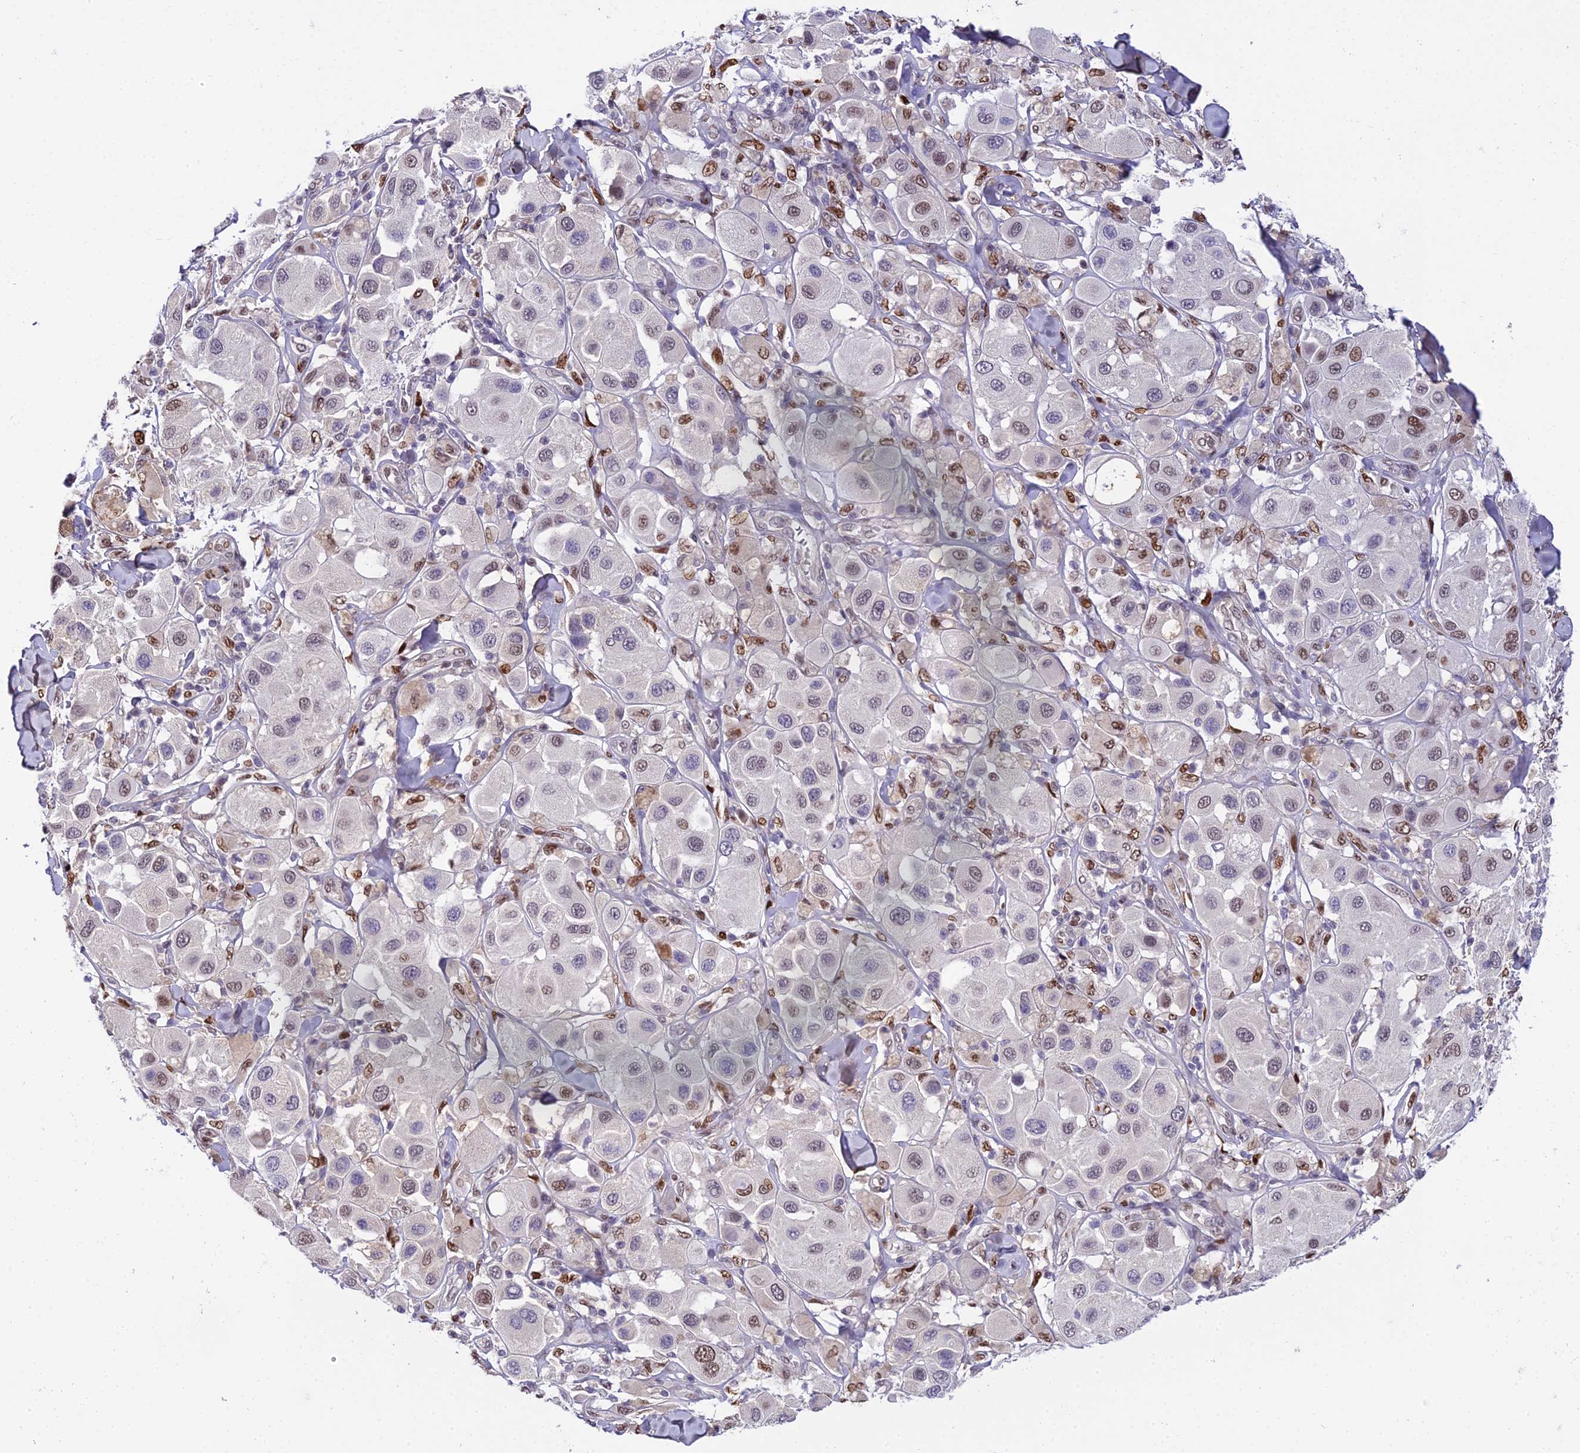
{"staining": {"intensity": "moderate", "quantity": "25%-75%", "location": "nuclear"}, "tissue": "melanoma", "cell_type": "Tumor cells", "image_type": "cancer", "snomed": [{"axis": "morphology", "description": "Malignant melanoma, Metastatic site"}, {"axis": "topography", "description": "Skin"}], "caption": "This photomicrograph exhibits immunohistochemistry (IHC) staining of human melanoma, with medium moderate nuclear positivity in approximately 25%-75% of tumor cells.", "gene": "ZNF707", "patient": {"sex": "male", "age": 41}}